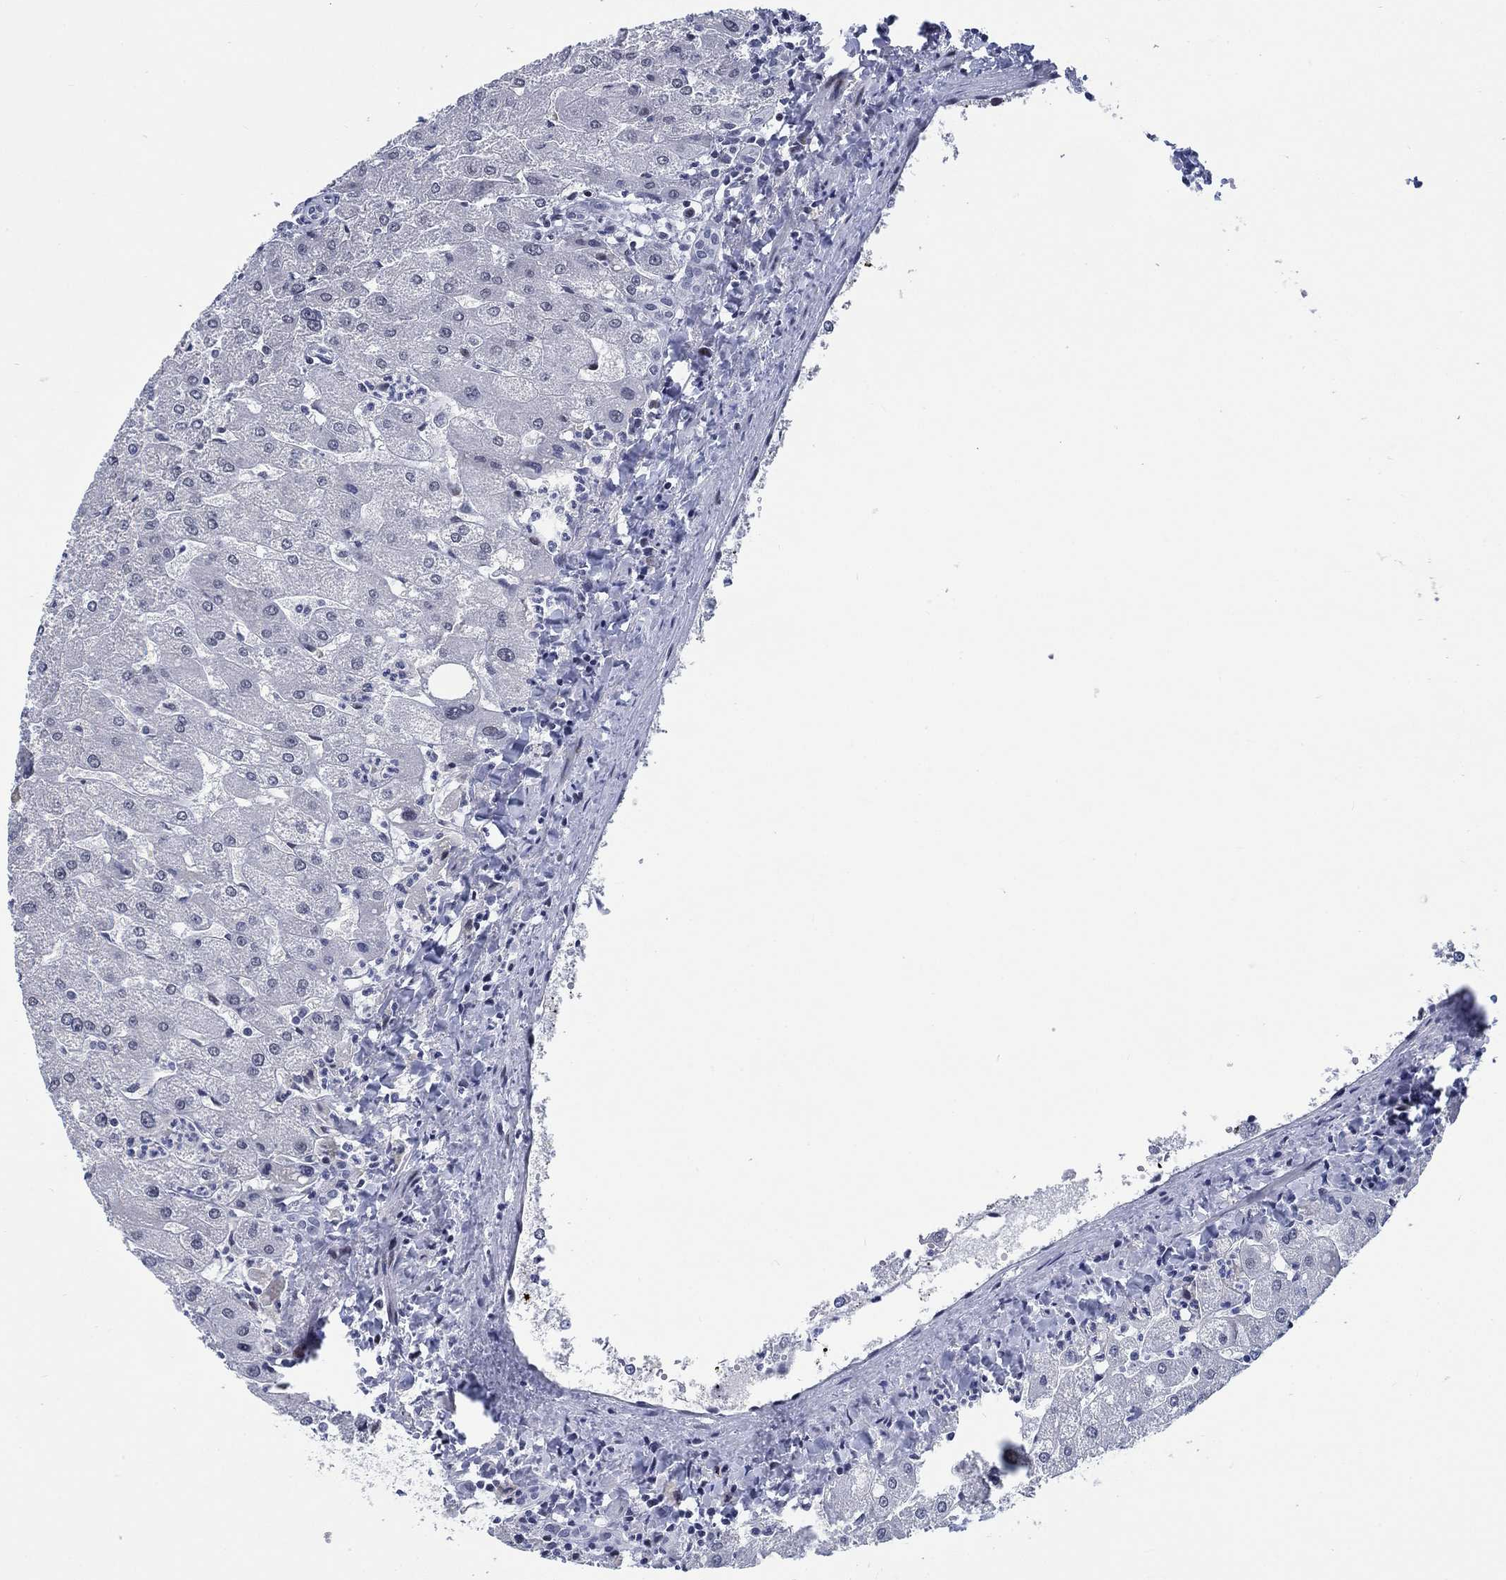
{"staining": {"intensity": "negative", "quantity": "none", "location": "none"}, "tissue": "liver", "cell_type": "Cholangiocytes", "image_type": "normal", "snomed": [{"axis": "morphology", "description": "Normal tissue, NOS"}, {"axis": "topography", "description": "Liver"}], "caption": "Human liver stained for a protein using IHC exhibits no staining in cholangiocytes.", "gene": "NEU3", "patient": {"sex": "male", "age": 67}}